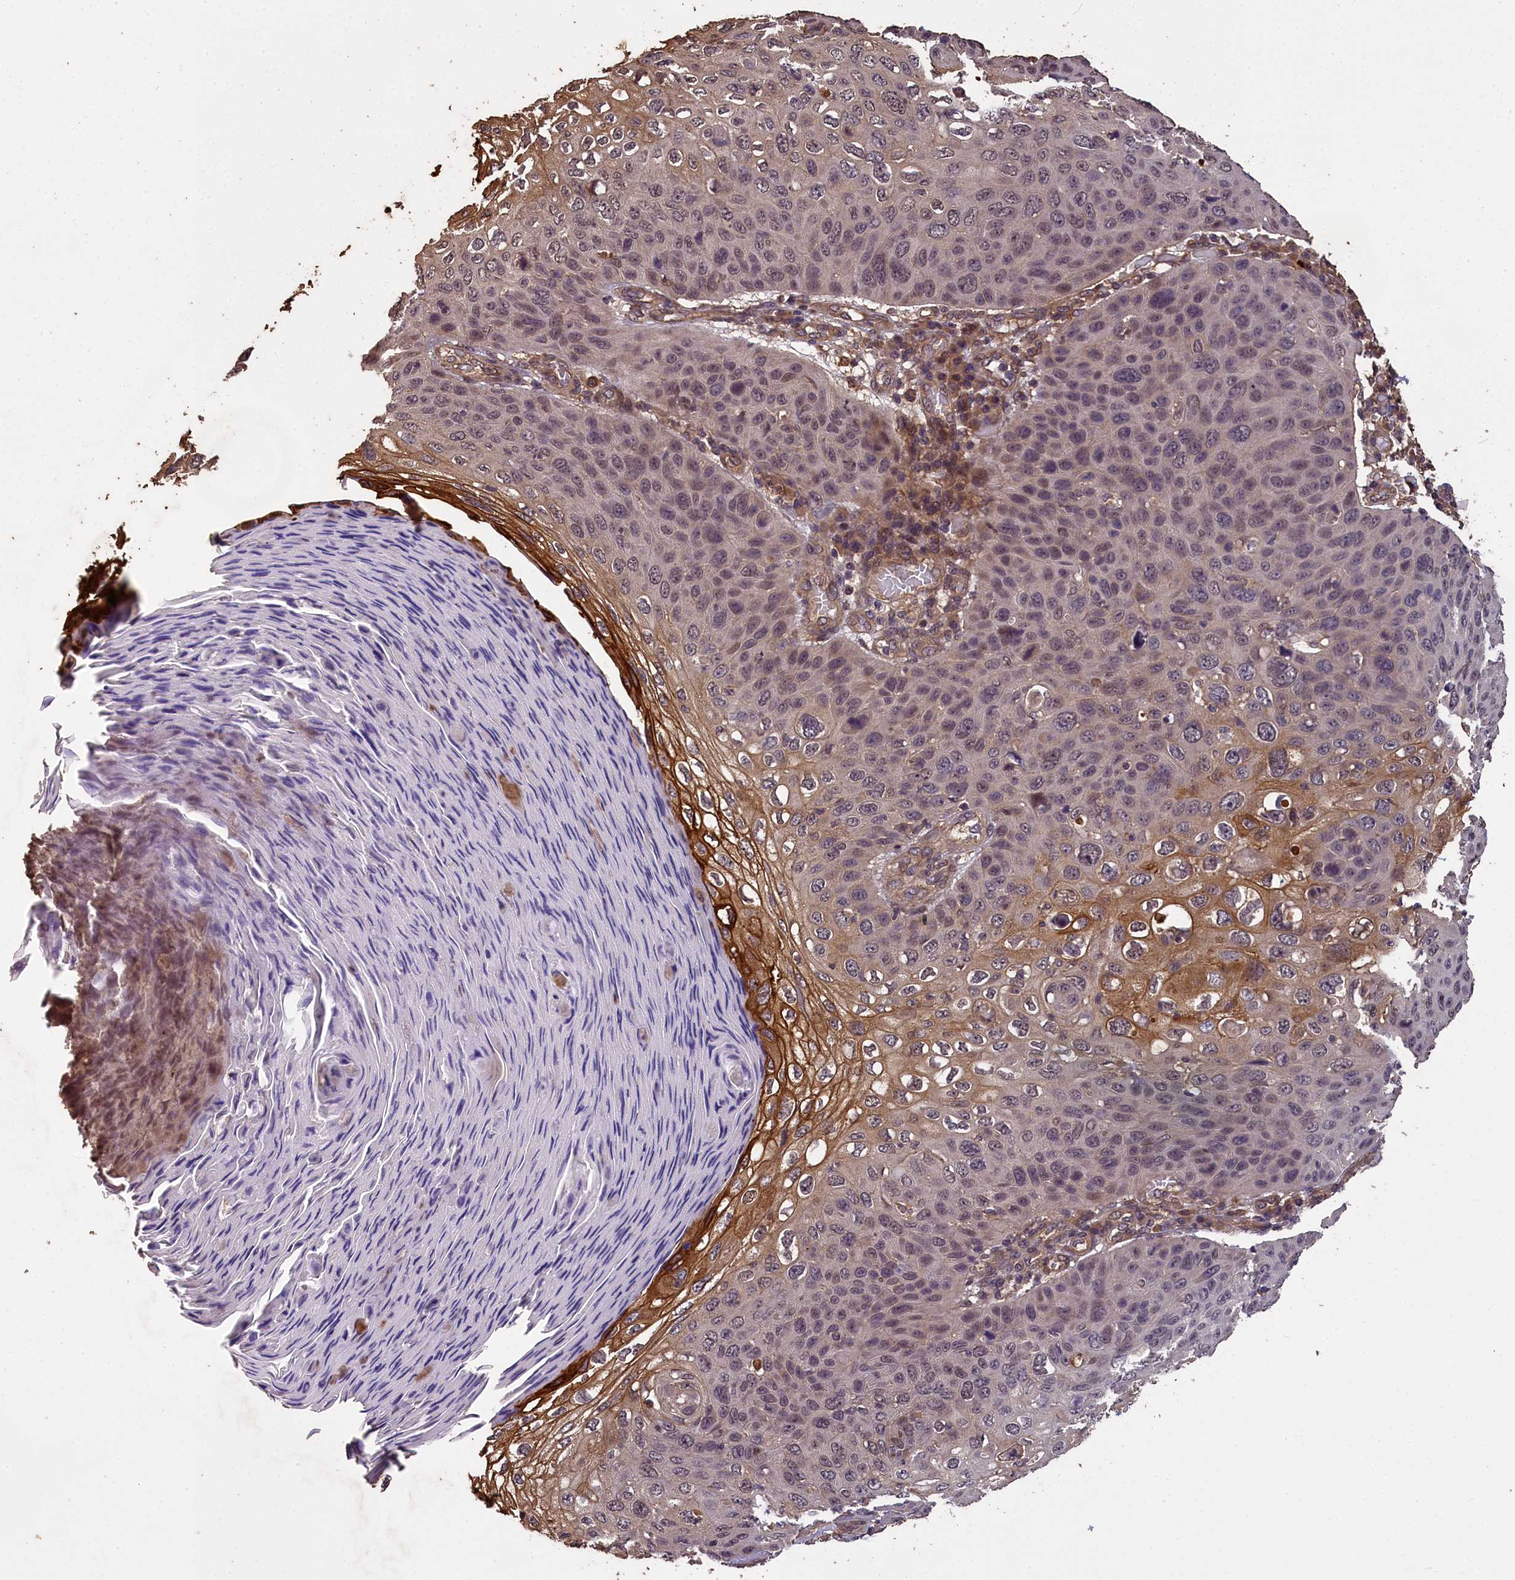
{"staining": {"intensity": "moderate", "quantity": "<25%", "location": "cytoplasmic/membranous"}, "tissue": "skin cancer", "cell_type": "Tumor cells", "image_type": "cancer", "snomed": [{"axis": "morphology", "description": "Squamous cell carcinoma, NOS"}, {"axis": "topography", "description": "Skin"}], "caption": "Immunohistochemistry (IHC) staining of skin cancer, which exhibits low levels of moderate cytoplasmic/membranous positivity in about <25% of tumor cells indicating moderate cytoplasmic/membranous protein positivity. The staining was performed using DAB (3,3'-diaminobenzidine) (brown) for protein detection and nuclei were counterstained in hematoxylin (blue).", "gene": "CHD9", "patient": {"sex": "female", "age": 90}}